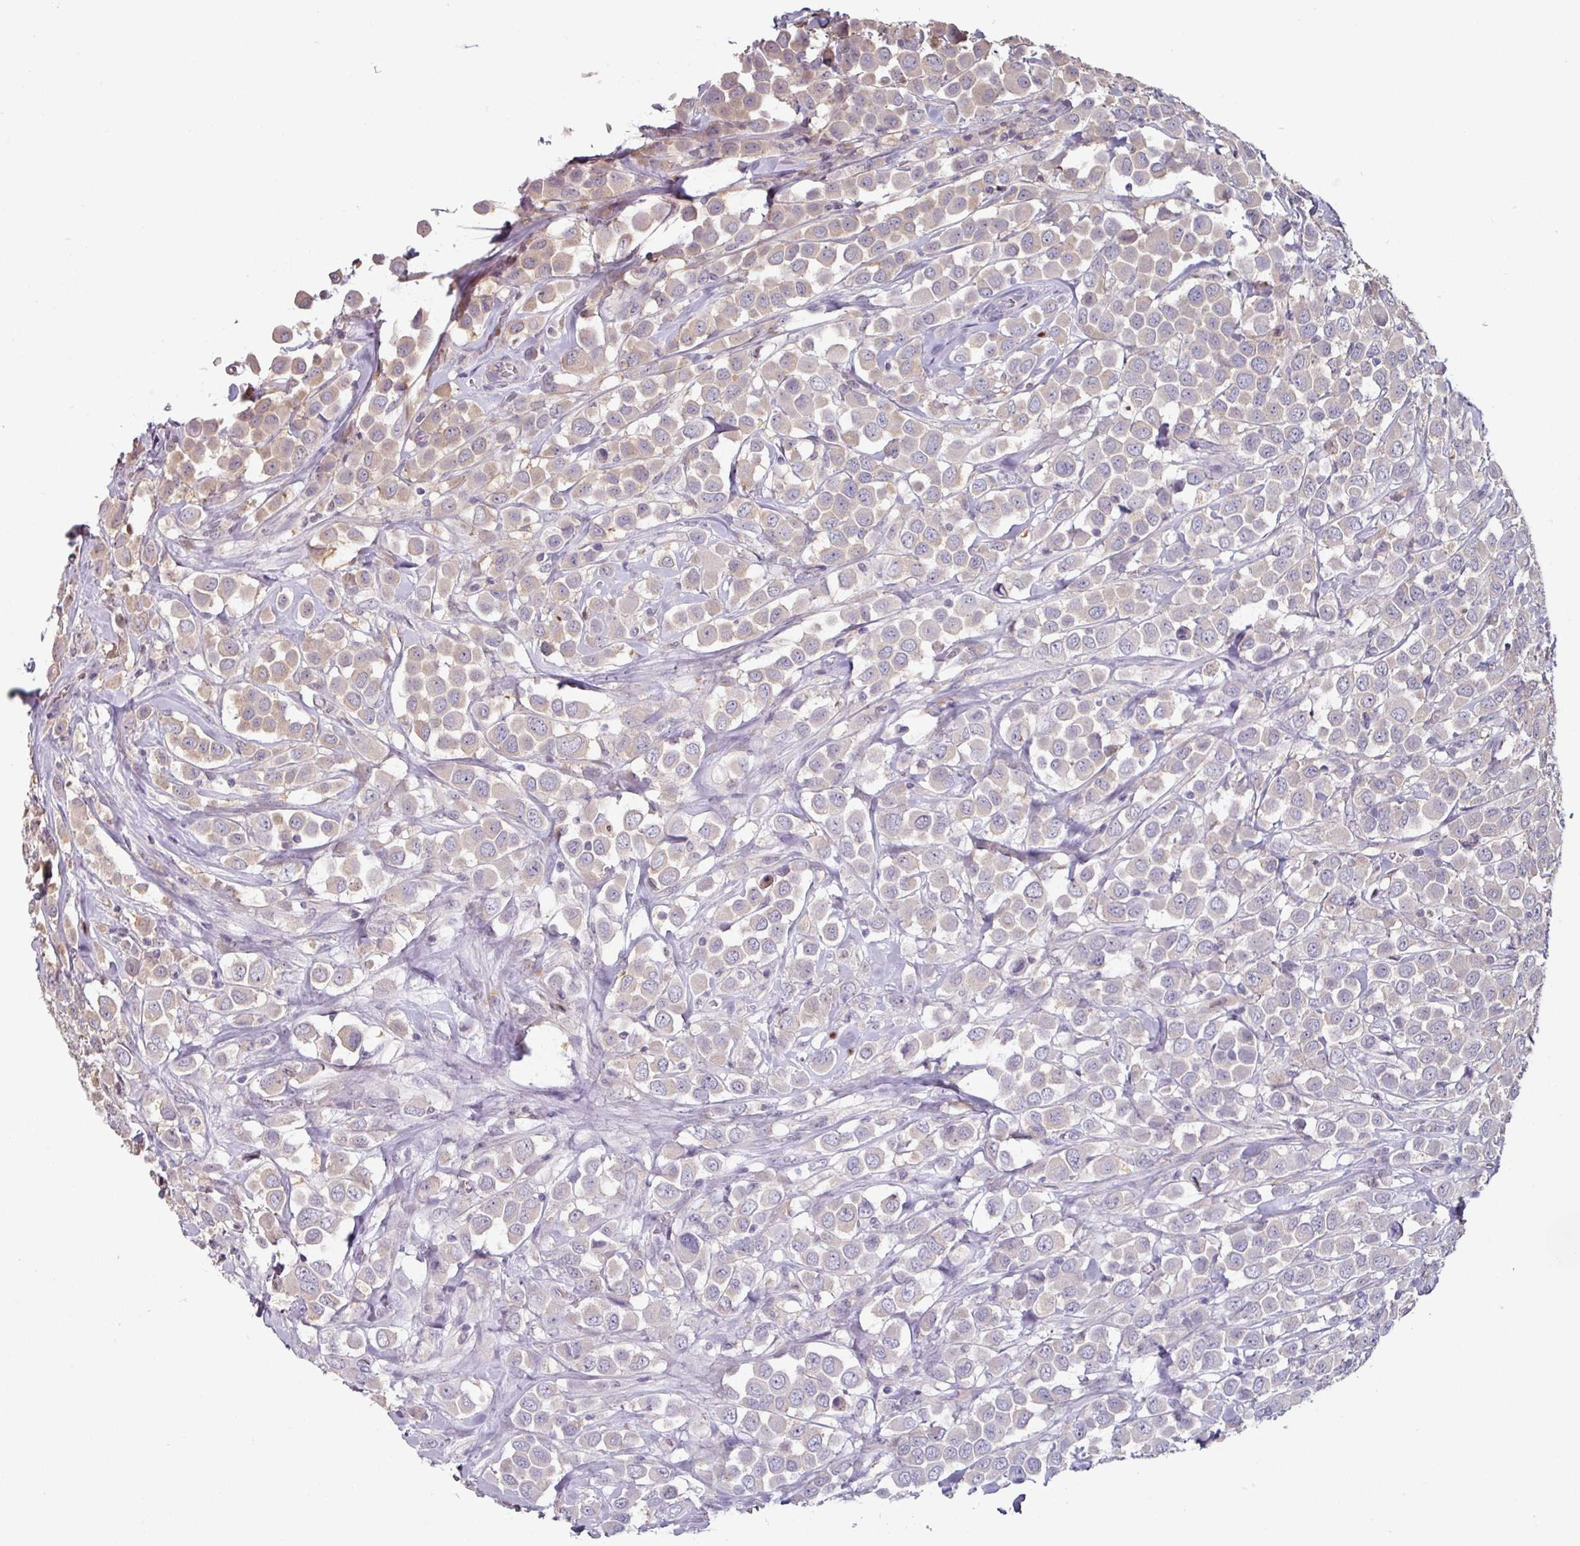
{"staining": {"intensity": "negative", "quantity": "none", "location": "none"}, "tissue": "breast cancer", "cell_type": "Tumor cells", "image_type": "cancer", "snomed": [{"axis": "morphology", "description": "Duct carcinoma"}, {"axis": "topography", "description": "Breast"}], "caption": "The histopathology image displays no significant staining in tumor cells of breast intraductal carcinoma.", "gene": "ZBTB6", "patient": {"sex": "female", "age": 61}}